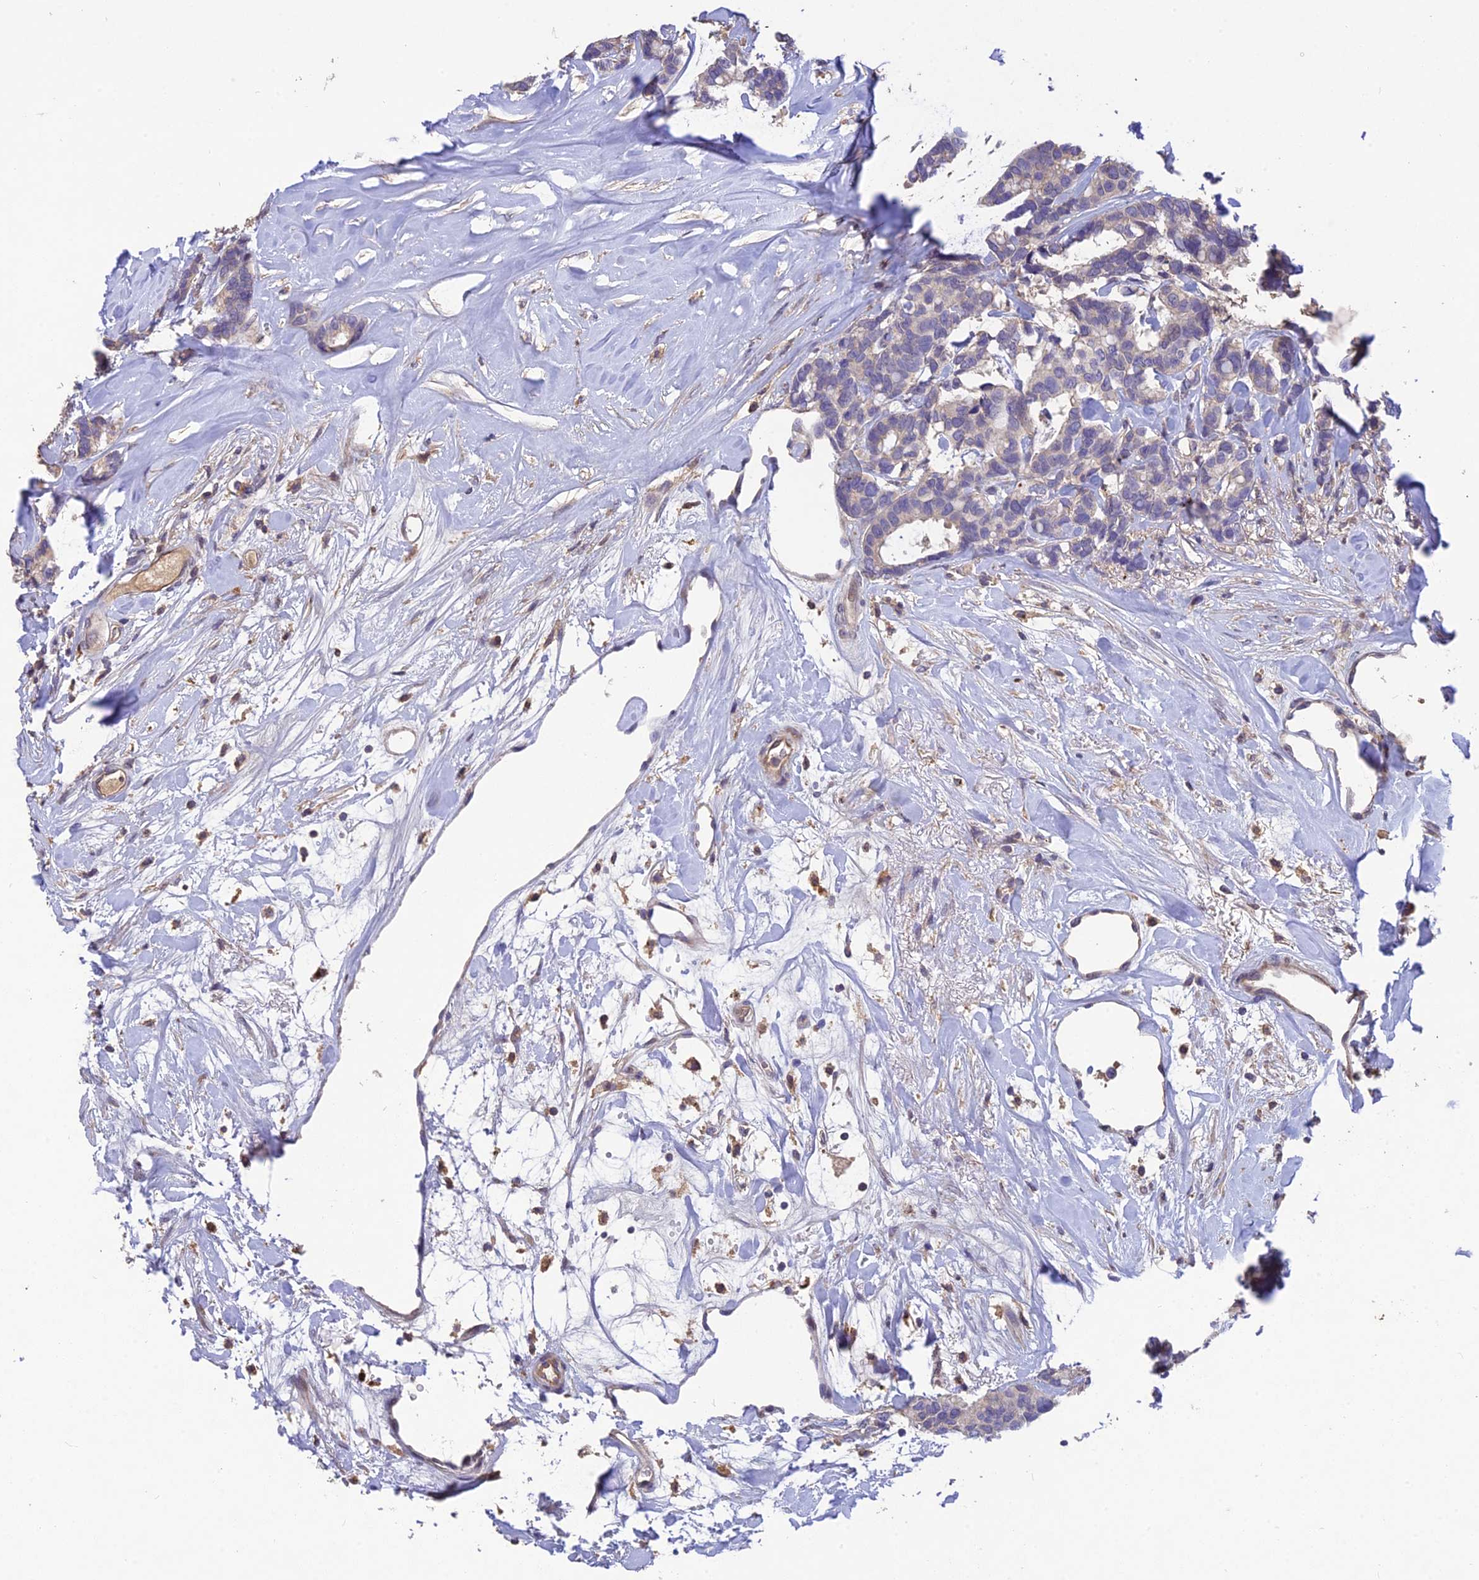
{"staining": {"intensity": "negative", "quantity": "none", "location": "none"}, "tissue": "breast cancer", "cell_type": "Tumor cells", "image_type": "cancer", "snomed": [{"axis": "morphology", "description": "Duct carcinoma"}, {"axis": "topography", "description": "Breast"}], "caption": "Tumor cells show no significant protein expression in breast cancer (intraductal carcinoma).", "gene": "DENND5B", "patient": {"sex": "female", "age": 87}}